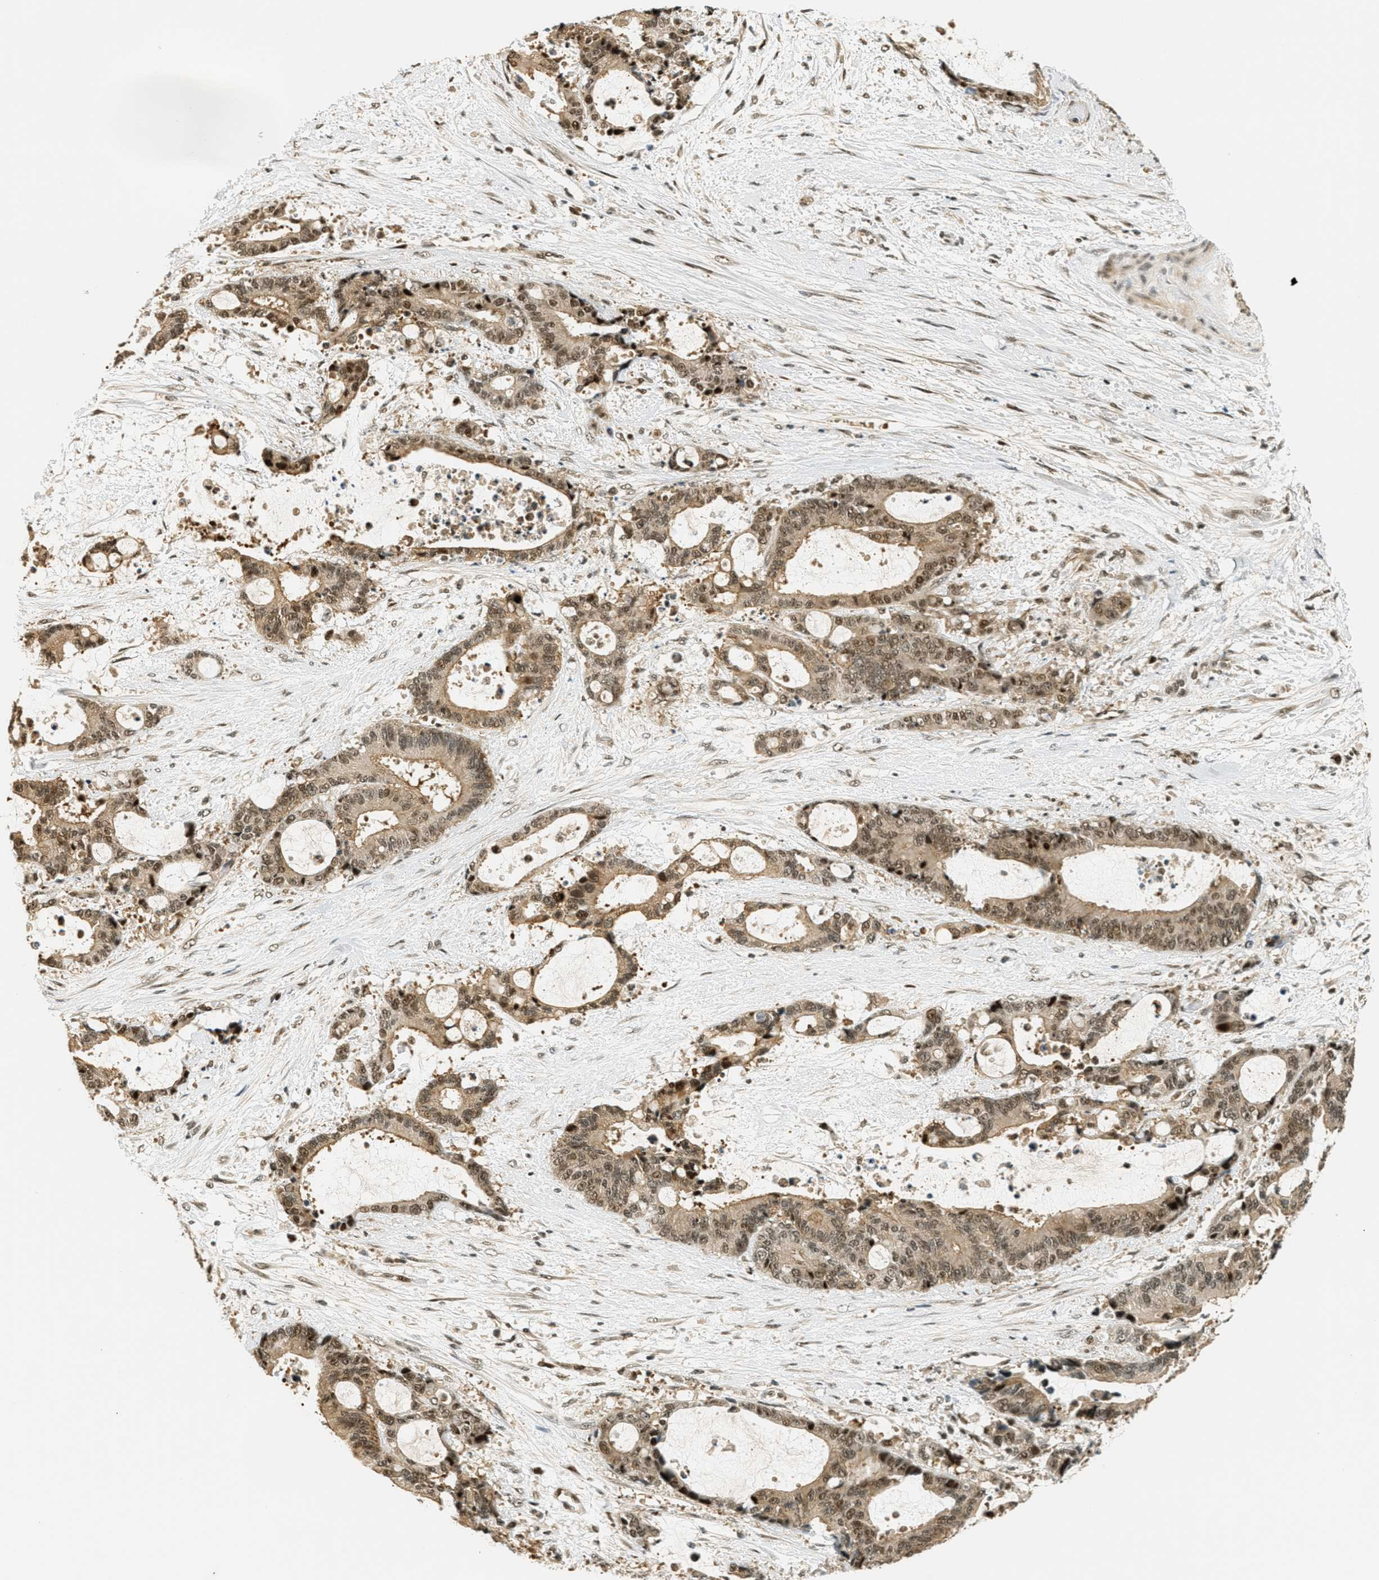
{"staining": {"intensity": "moderate", "quantity": ">75%", "location": "cytoplasmic/membranous,nuclear"}, "tissue": "liver cancer", "cell_type": "Tumor cells", "image_type": "cancer", "snomed": [{"axis": "morphology", "description": "Normal tissue, NOS"}, {"axis": "morphology", "description": "Cholangiocarcinoma"}, {"axis": "topography", "description": "Liver"}, {"axis": "topography", "description": "Peripheral nerve tissue"}], "caption": "Immunohistochemistry (IHC) micrograph of human liver cancer stained for a protein (brown), which demonstrates medium levels of moderate cytoplasmic/membranous and nuclear staining in approximately >75% of tumor cells.", "gene": "FOXM1", "patient": {"sex": "female", "age": 73}}